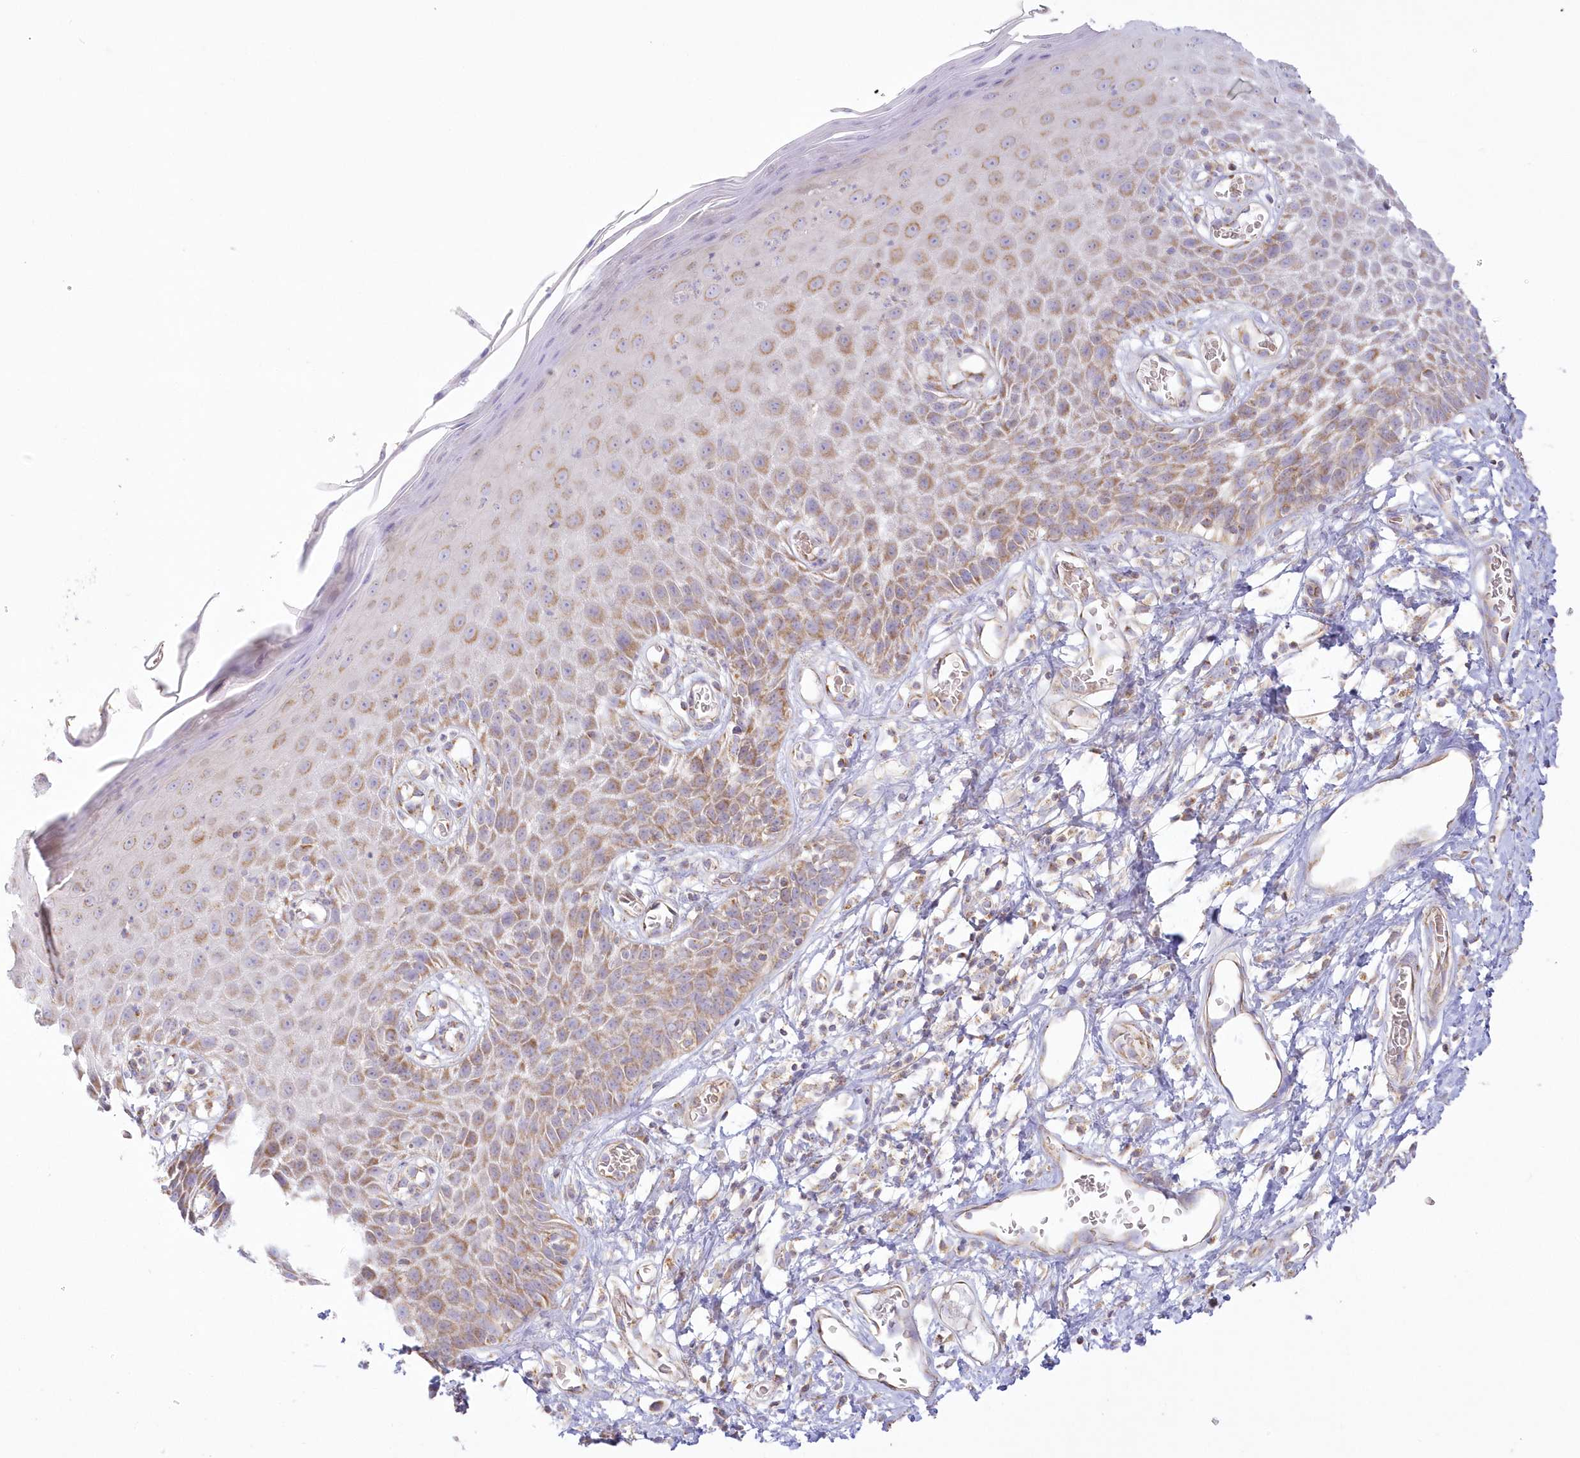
{"staining": {"intensity": "moderate", "quantity": ">75%", "location": "cytoplasmic/membranous"}, "tissue": "skin", "cell_type": "Epidermal cells", "image_type": "normal", "snomed": [{"axis": "morphology", "description": "Normal tissue, NOS"}, {"axis": "topography", "description": "Vulva"}], "caption": "A high-resolution photomicrograph shows immunohistochemistry (IHC) staining of normal skin, which demonstrates moderate cytoplasmic/membranous staining in about >75% of epidermal cells.", "gene": "TBC1D14", "patient": {"sex": "female", "age": 68}}